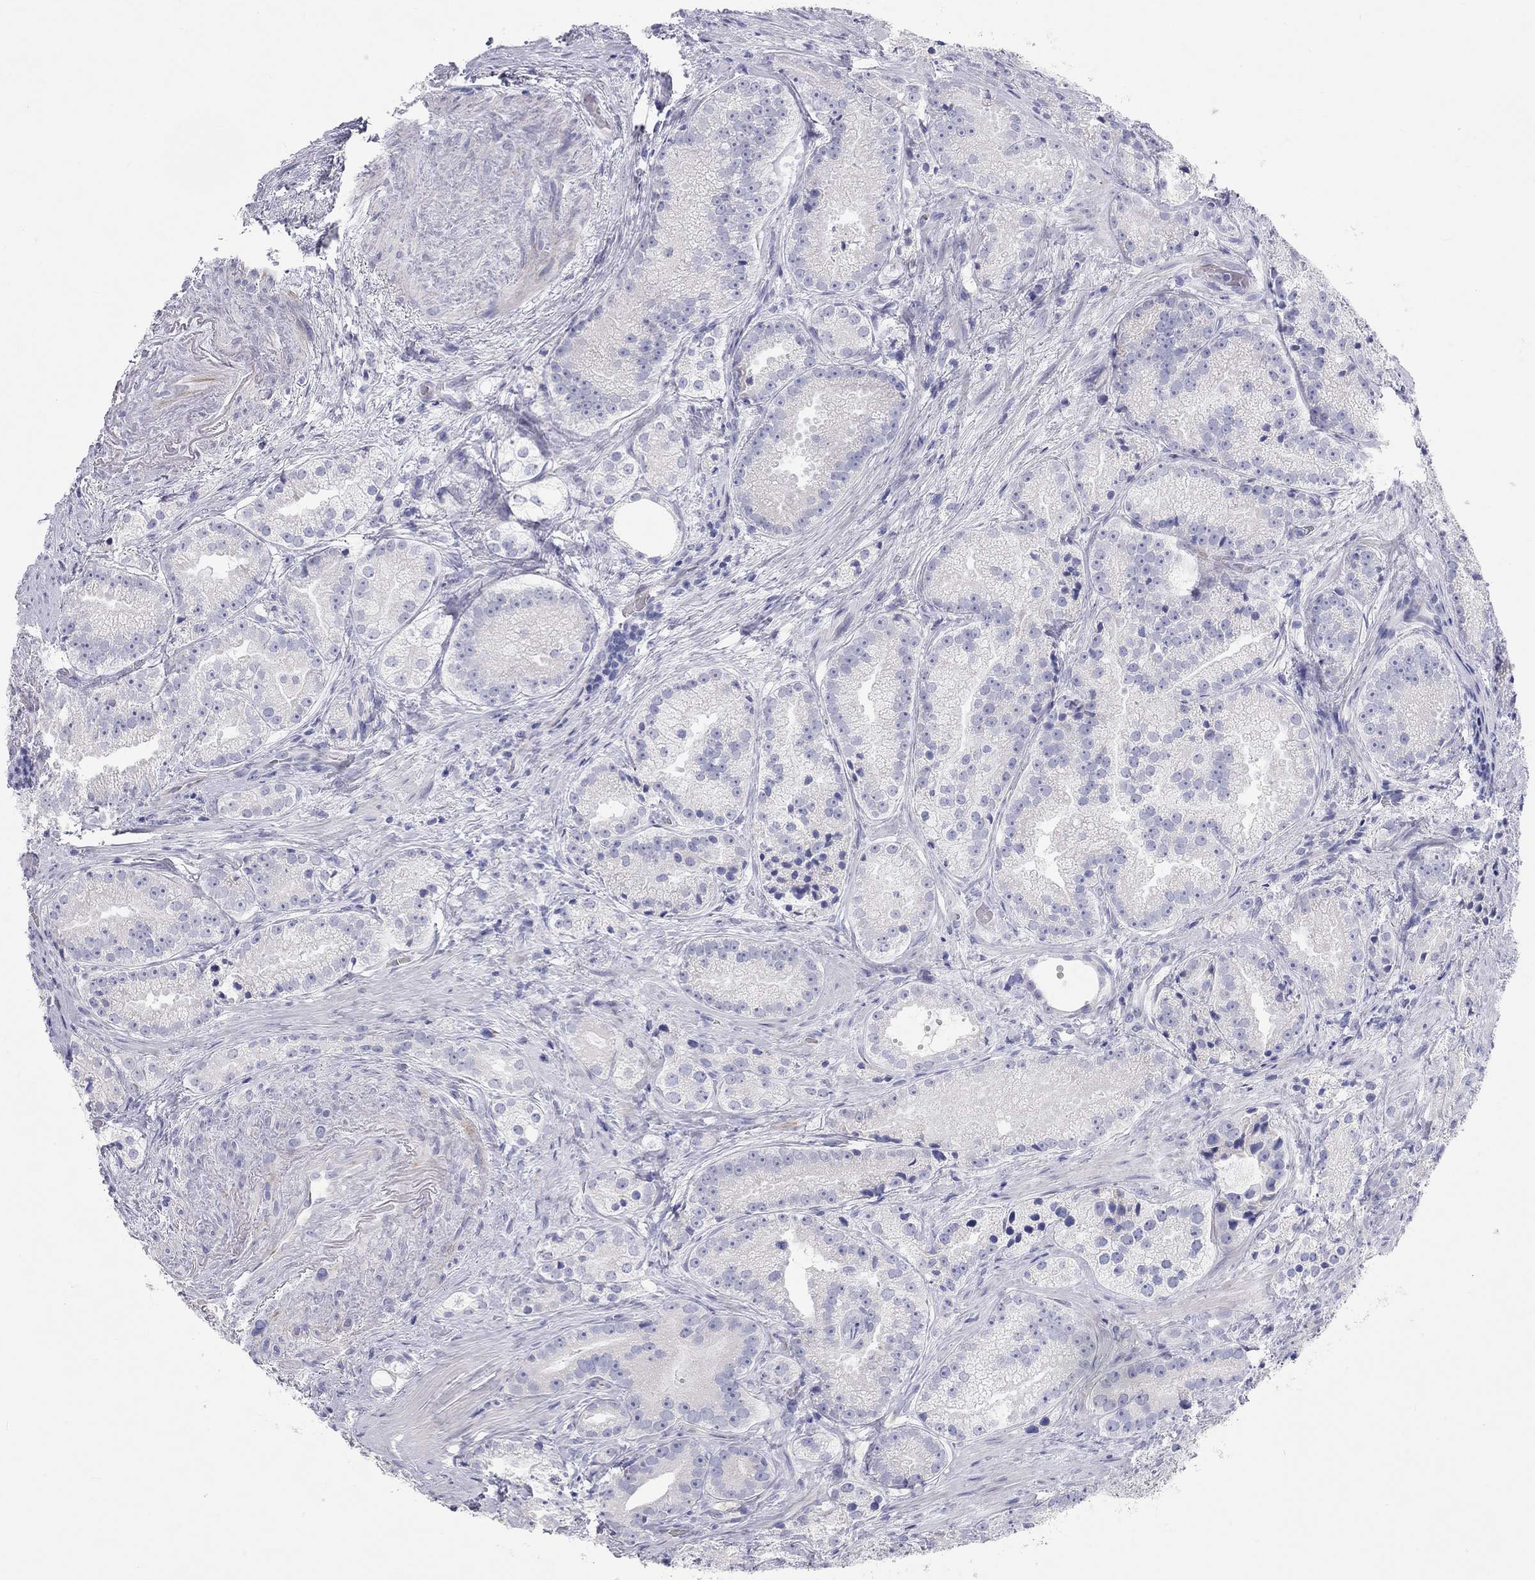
{"staining": {"intensity": "negative", "quantity": "none", "location": "none"}, "tissue": "prostate cancer", "cell_type": "Tumor cells", "image_type": "cancer", "snomed": [{"axis": "morphology", "description": "Adenocarcinoma, NOS"}, {"axis": "morphology", "description": "Adenocarcinoma, High grade"}, {"axis": "topography", "description": "Prostate"}], "caption": "Prostate adenocarcinoma was stained to show a protein in brown. There is no significant staining in tumor cells.", "gene": "PCDHGC5", "patient": {"sex": "male", "age": 64}}